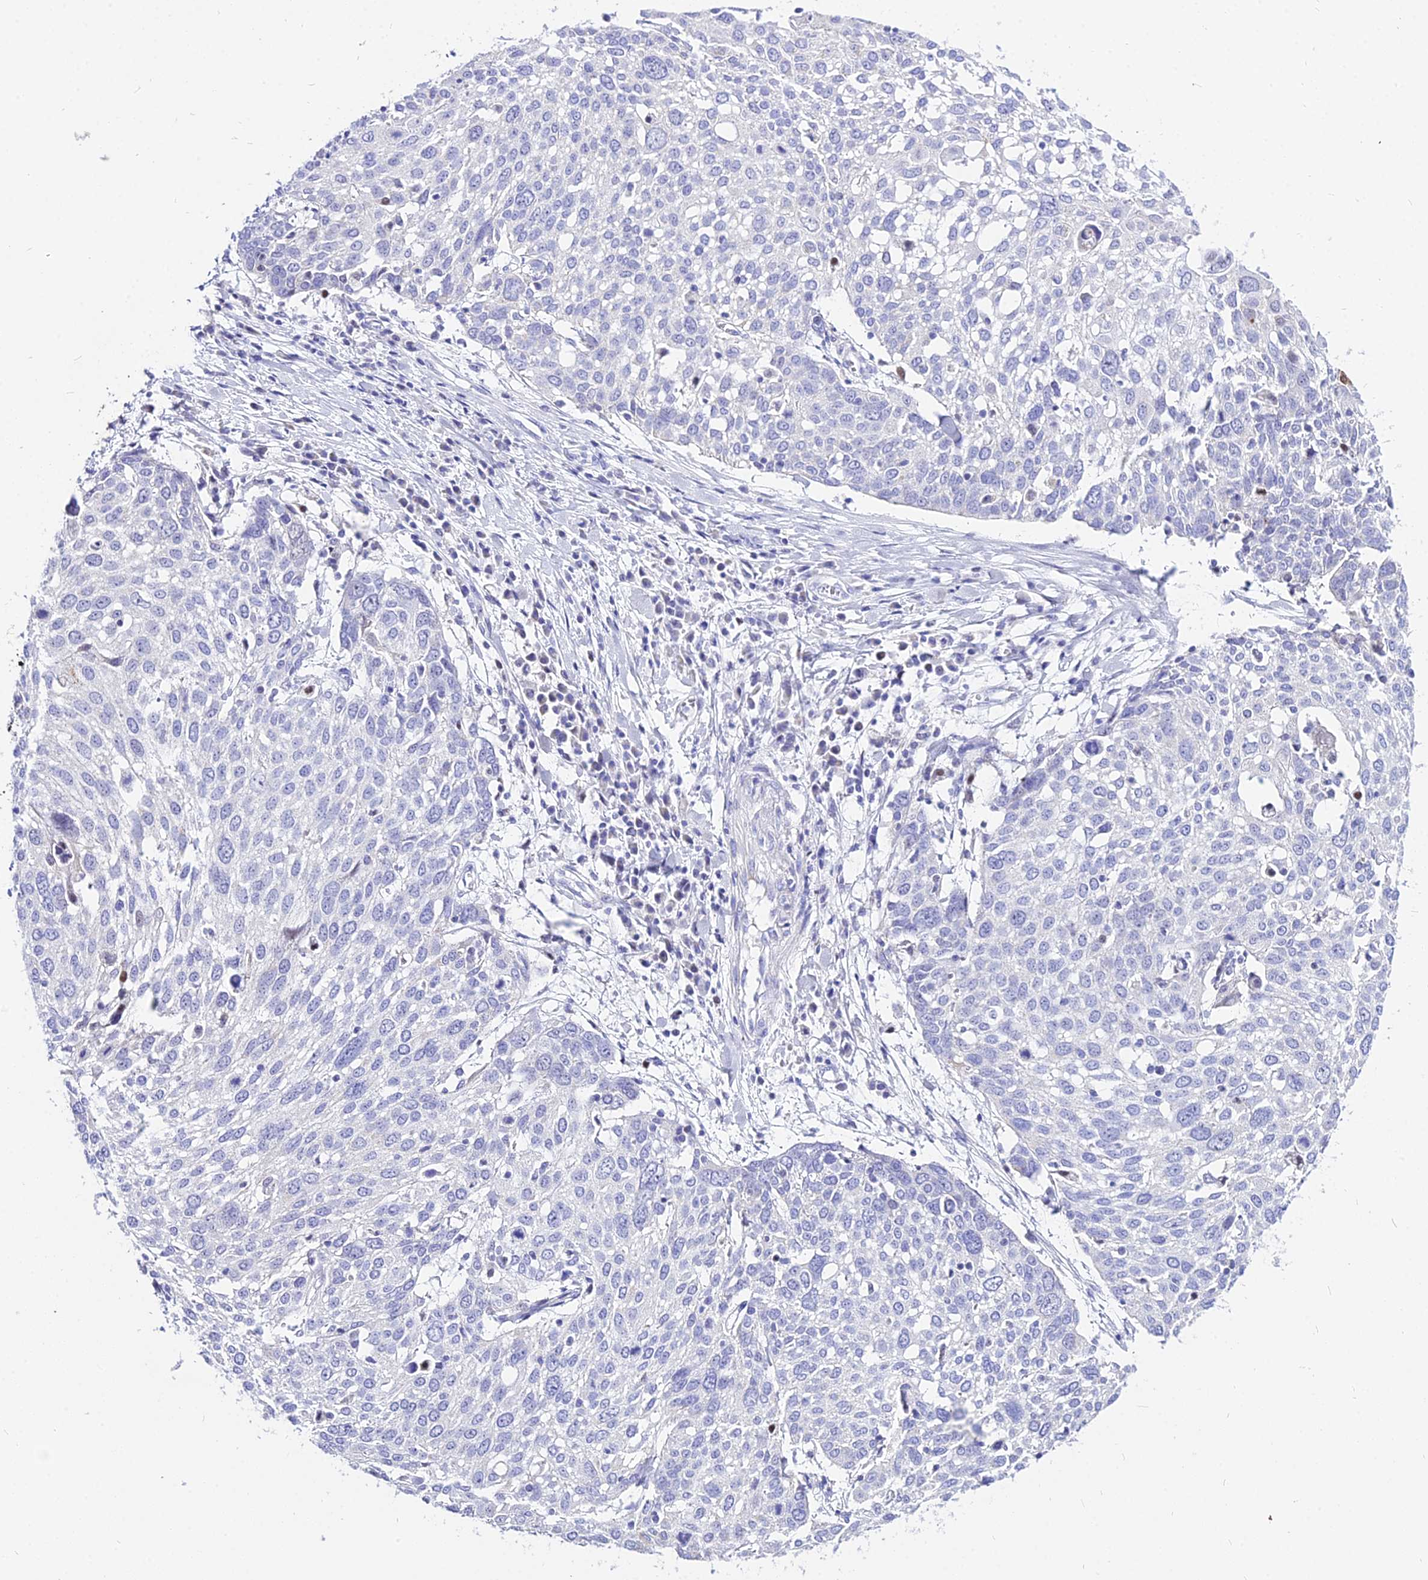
{"staining": {"intensity": "negative", "quantity": "none", "location": "none"}, "tissue": "lung cancer", "cell_type": "Tumor cells", "image_type": "cancer", "snomed": [{"axis": "morphology", "description": "Squamous cell carcinoma, NOS"}, {"axis": "topography", "description": "Lung"}], "caption": "Lung squamous cell carcinoma was stained to show a protein in brown. There is no significant expression in tumor cells.", "gene": "CARD18", "patient": {"sex": "male", "age": 65}}